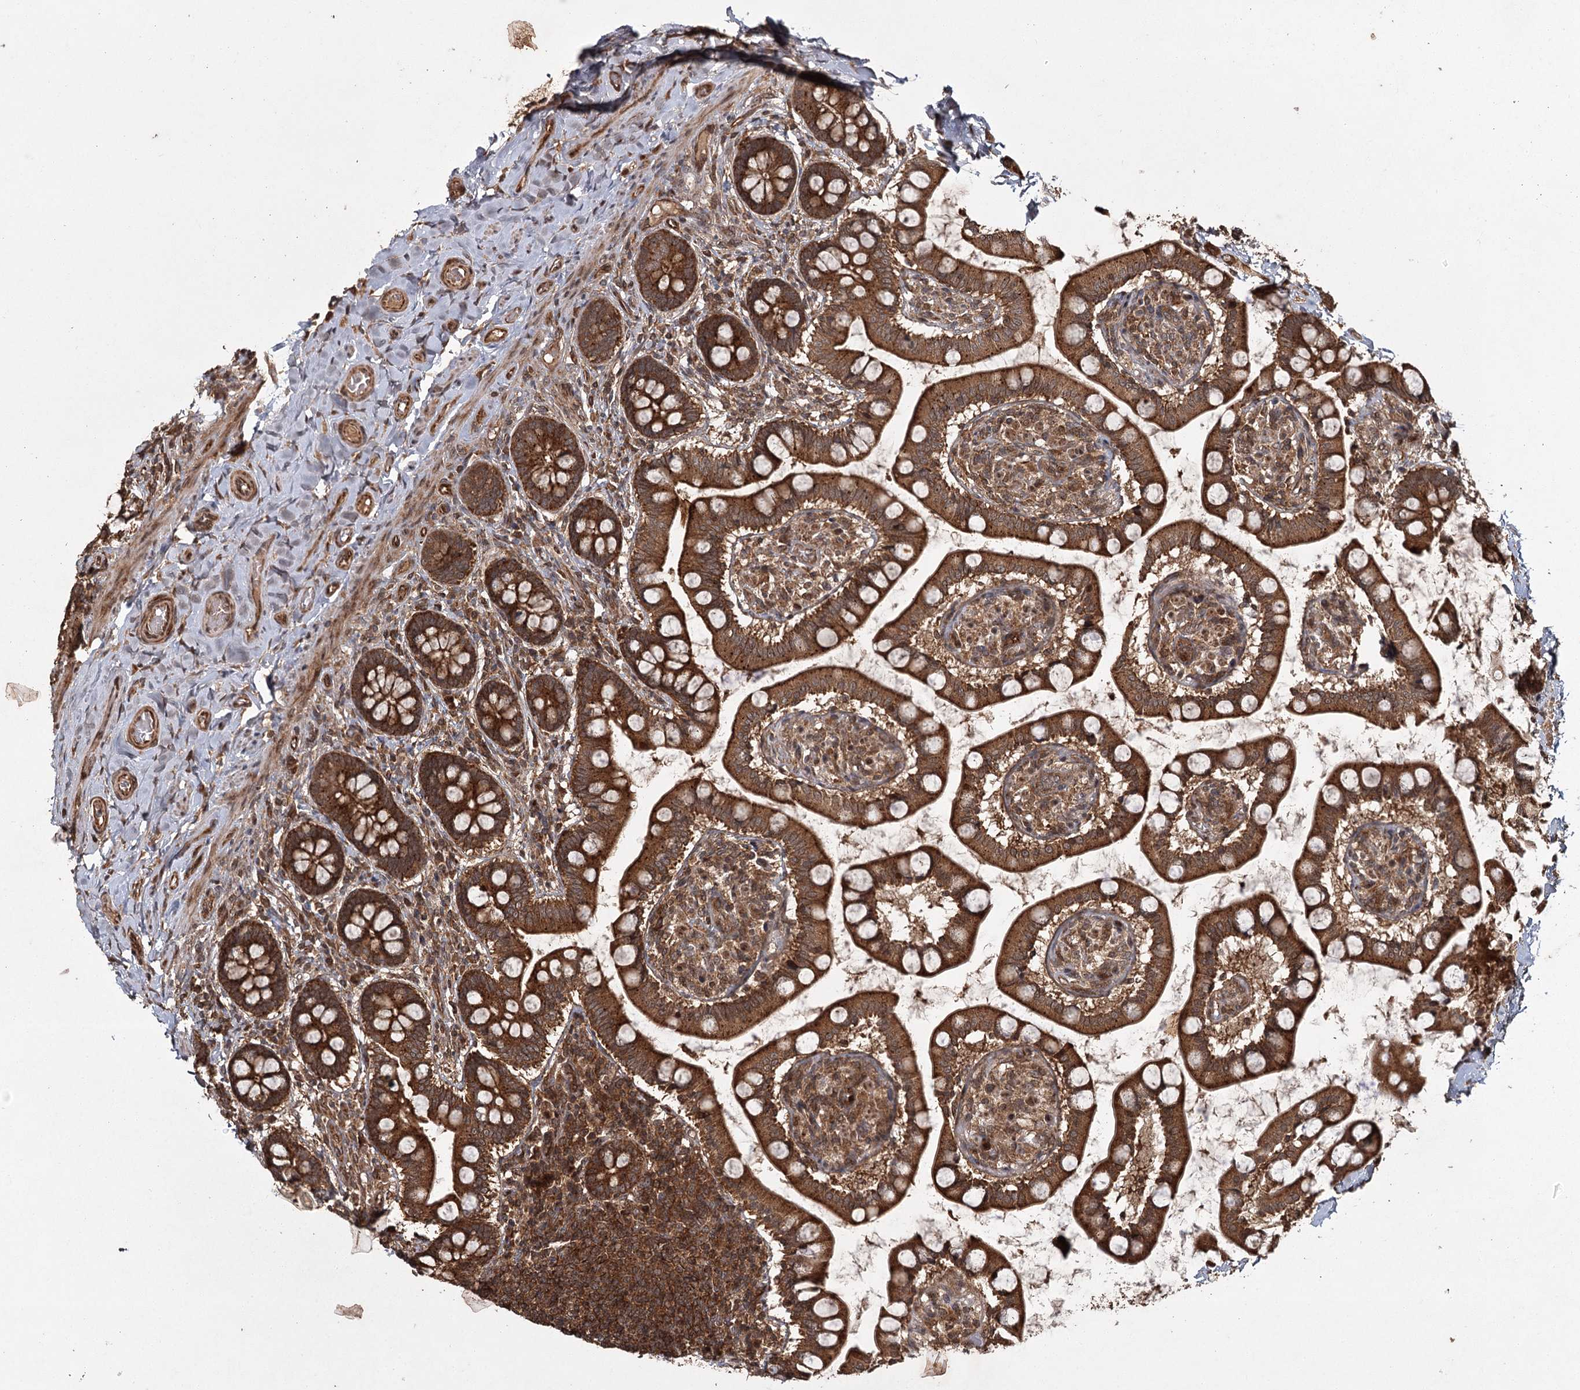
{"staining": {"intensity": "strong", "quantity": ">75%", "location": "cytoplasmic/membranous"}, "tissue": "small intestine", "cell_type": "Glandular cells", "image_type": "normal", "snomed": [{"axis": "morphology", "description": "Normal tissue, NOS"}, {"axis": "topography", "description": "Small intestine"}], "caption": "The micrograph exhibits staining of normal small intestine, revealing strong cytoplasmic/membranous protein positivity (brown color) within glandular cells.", "gene": "RPAP3", "patient": {"sex": "male", "age": 52}}